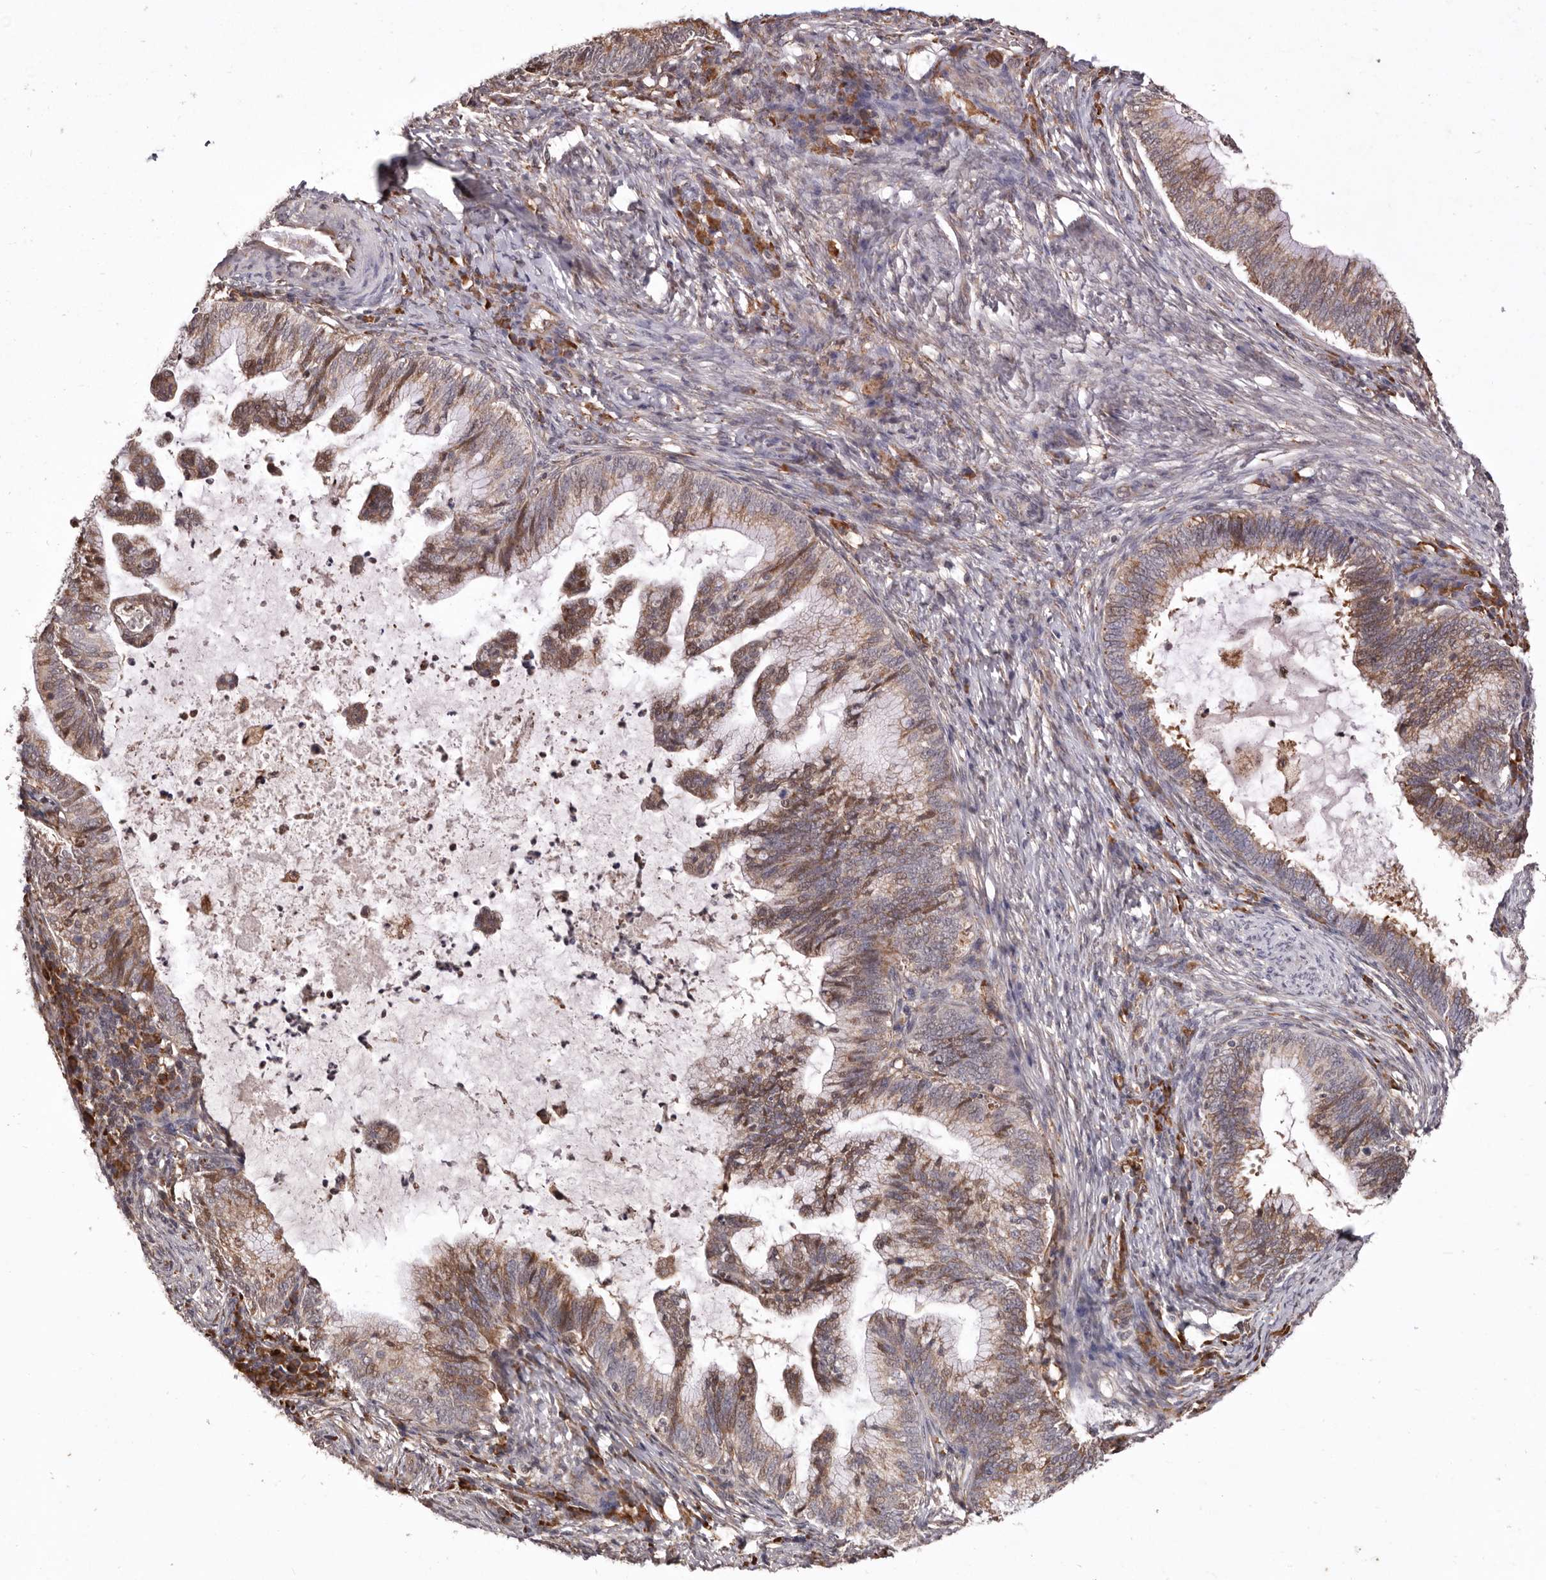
{"staining": {"intensity": "moderate", "quantity": ">75%", "location": "cytoplasmic/membranous"}, "tissue": "cervical cancer", "cell_type": "Tumor cells", "image_type": "cancer", "snomed": [{"axis": "morphology", "description": "Adenocarcinoma, NOS"}, {"axis": "topography", "description": "Cervix"}], "caption": "Adenocarcinoma (cervical) stained for a protein shows moderate cytoplasmic/membranous positivity in tumor cells.", "gene": "RRM2B", "patient": {"sex": "female", "age": 36}}